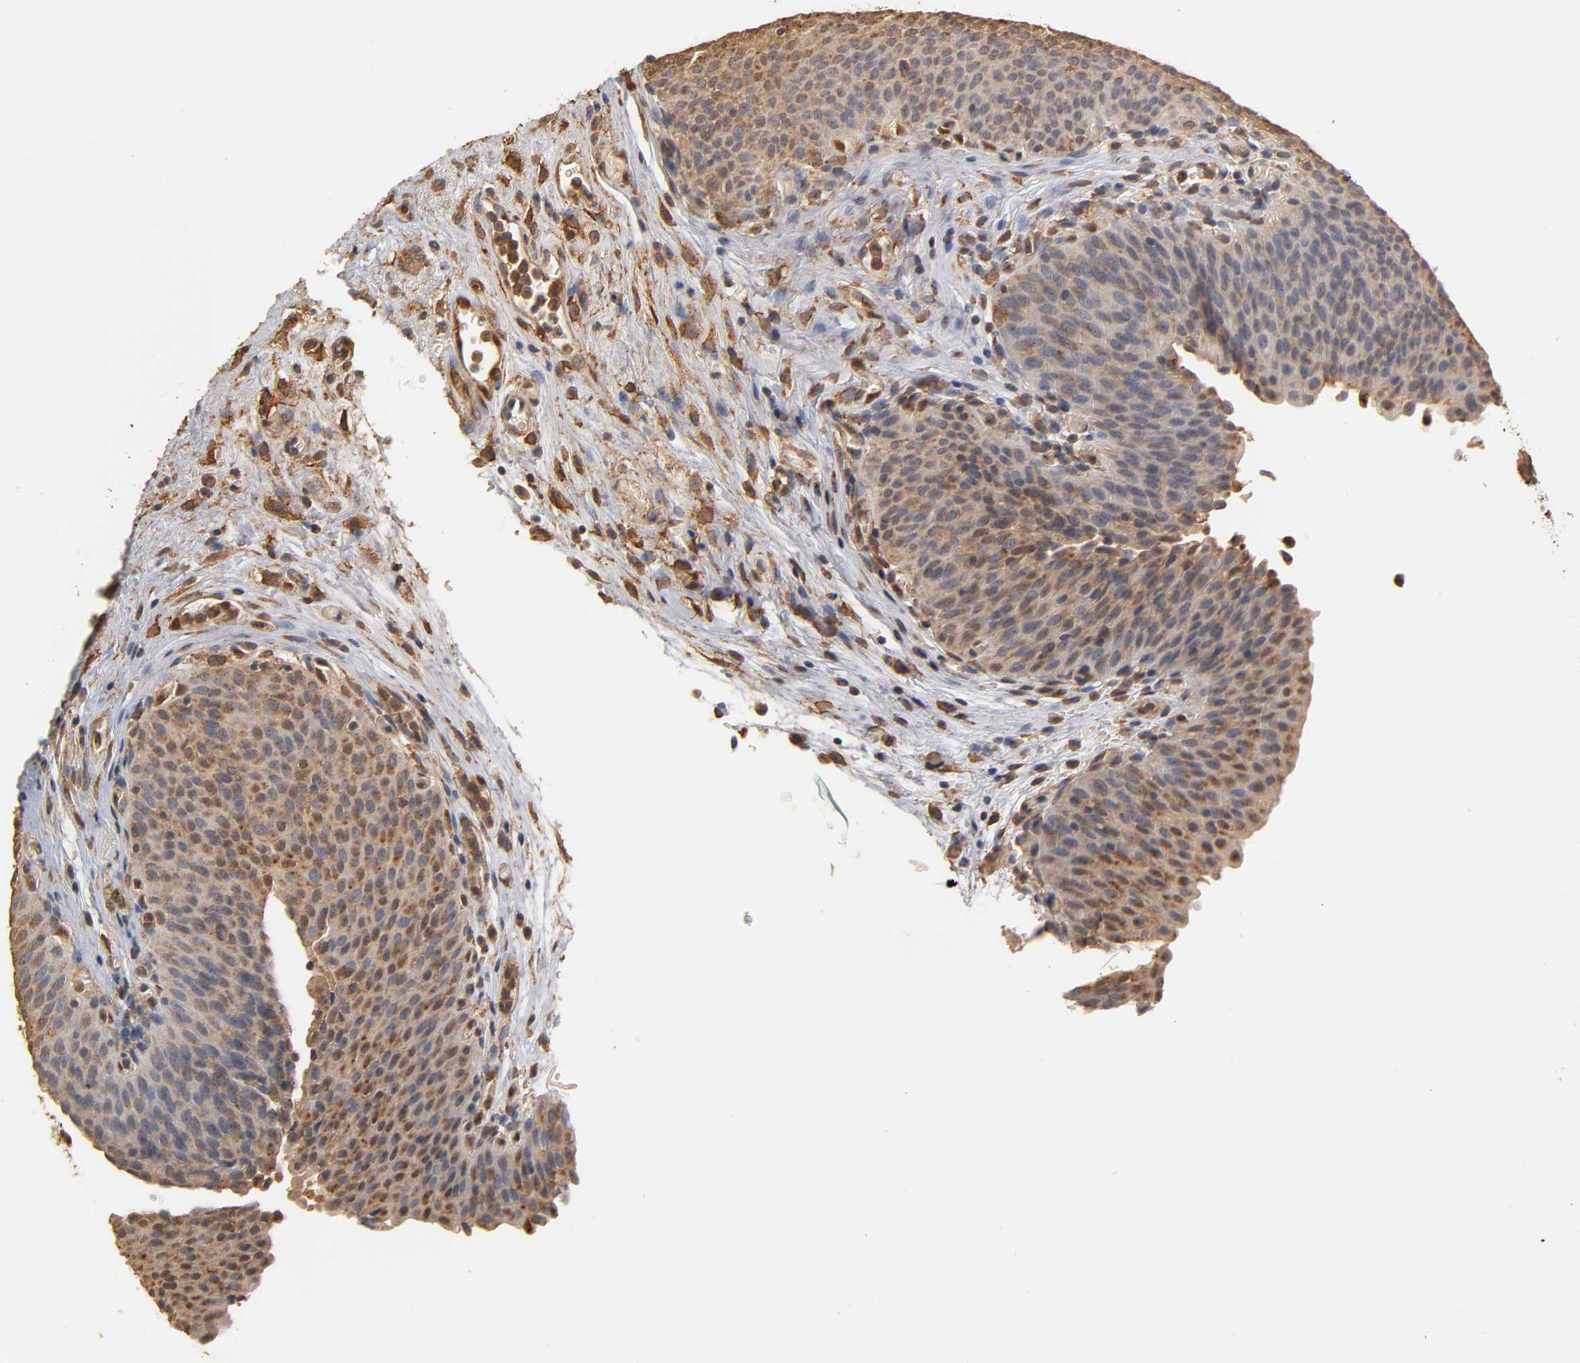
{"staining": {"intensity": "moderate", "quantity": ">75%", "location": "cytoplasmic/membranous"}, "tissue": "urinary bladder", "cell_type": "Urothelial cells", "image_type": "normal", "snomed": [{"axis": "morphology", "description": "Normal tissue, NOS"}, {"axis": "morphology", "description": "Dysplasia, NOS"}, {"axis": "topography", "description": "Urinary bladder"}], "caption": "An immunohistochemistry (IHC) photomicrograph of benign tissue is shown. Protein staining in brown highlights moderate cytoplasmic/membranous positivity in urinary bladder within urothelial cells.", "gene": "PKN1", "patient": {"sex": "male", "age": 35}}